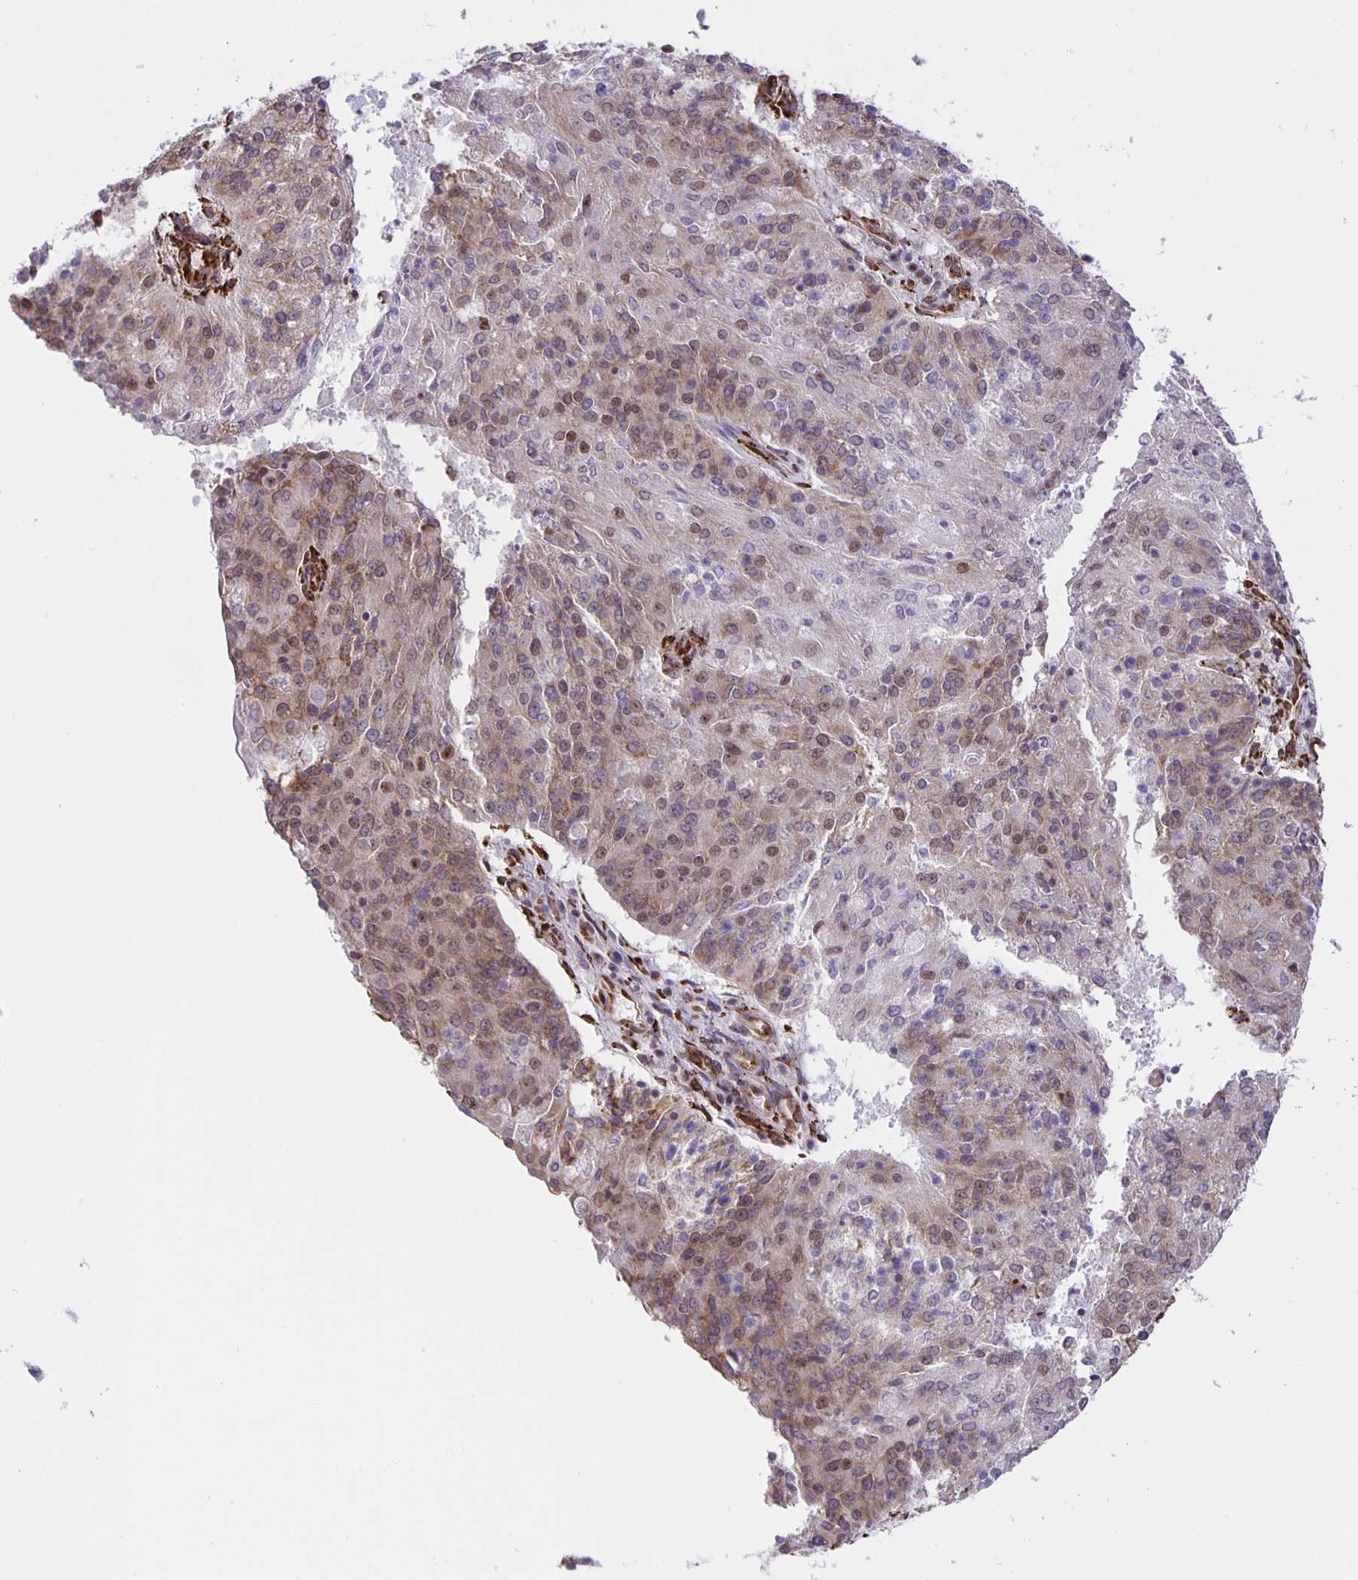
{"staining": {"intensity": "moderate", "quantity": "25%-75%", "location": "cytoplasmic/membranous,nuclear"}, "tissue": "endometrial cancer", "cell_type": "Tumor cells", "image_type": "cancer", "snomed": [{"axis": "morphology", "description": "Adenocarcinoma, NOS"}, {"axis": "topography", "description": "Endometrium"}], "caption": "A photomicrograph of human endometrial cancer stained for a protein demonstrates moderate cytoplasmic/membranous and nuclear brown staining in tumor cells.", "gene": "ZRANB2", "patient": {"sex": "female", "age": 82}}